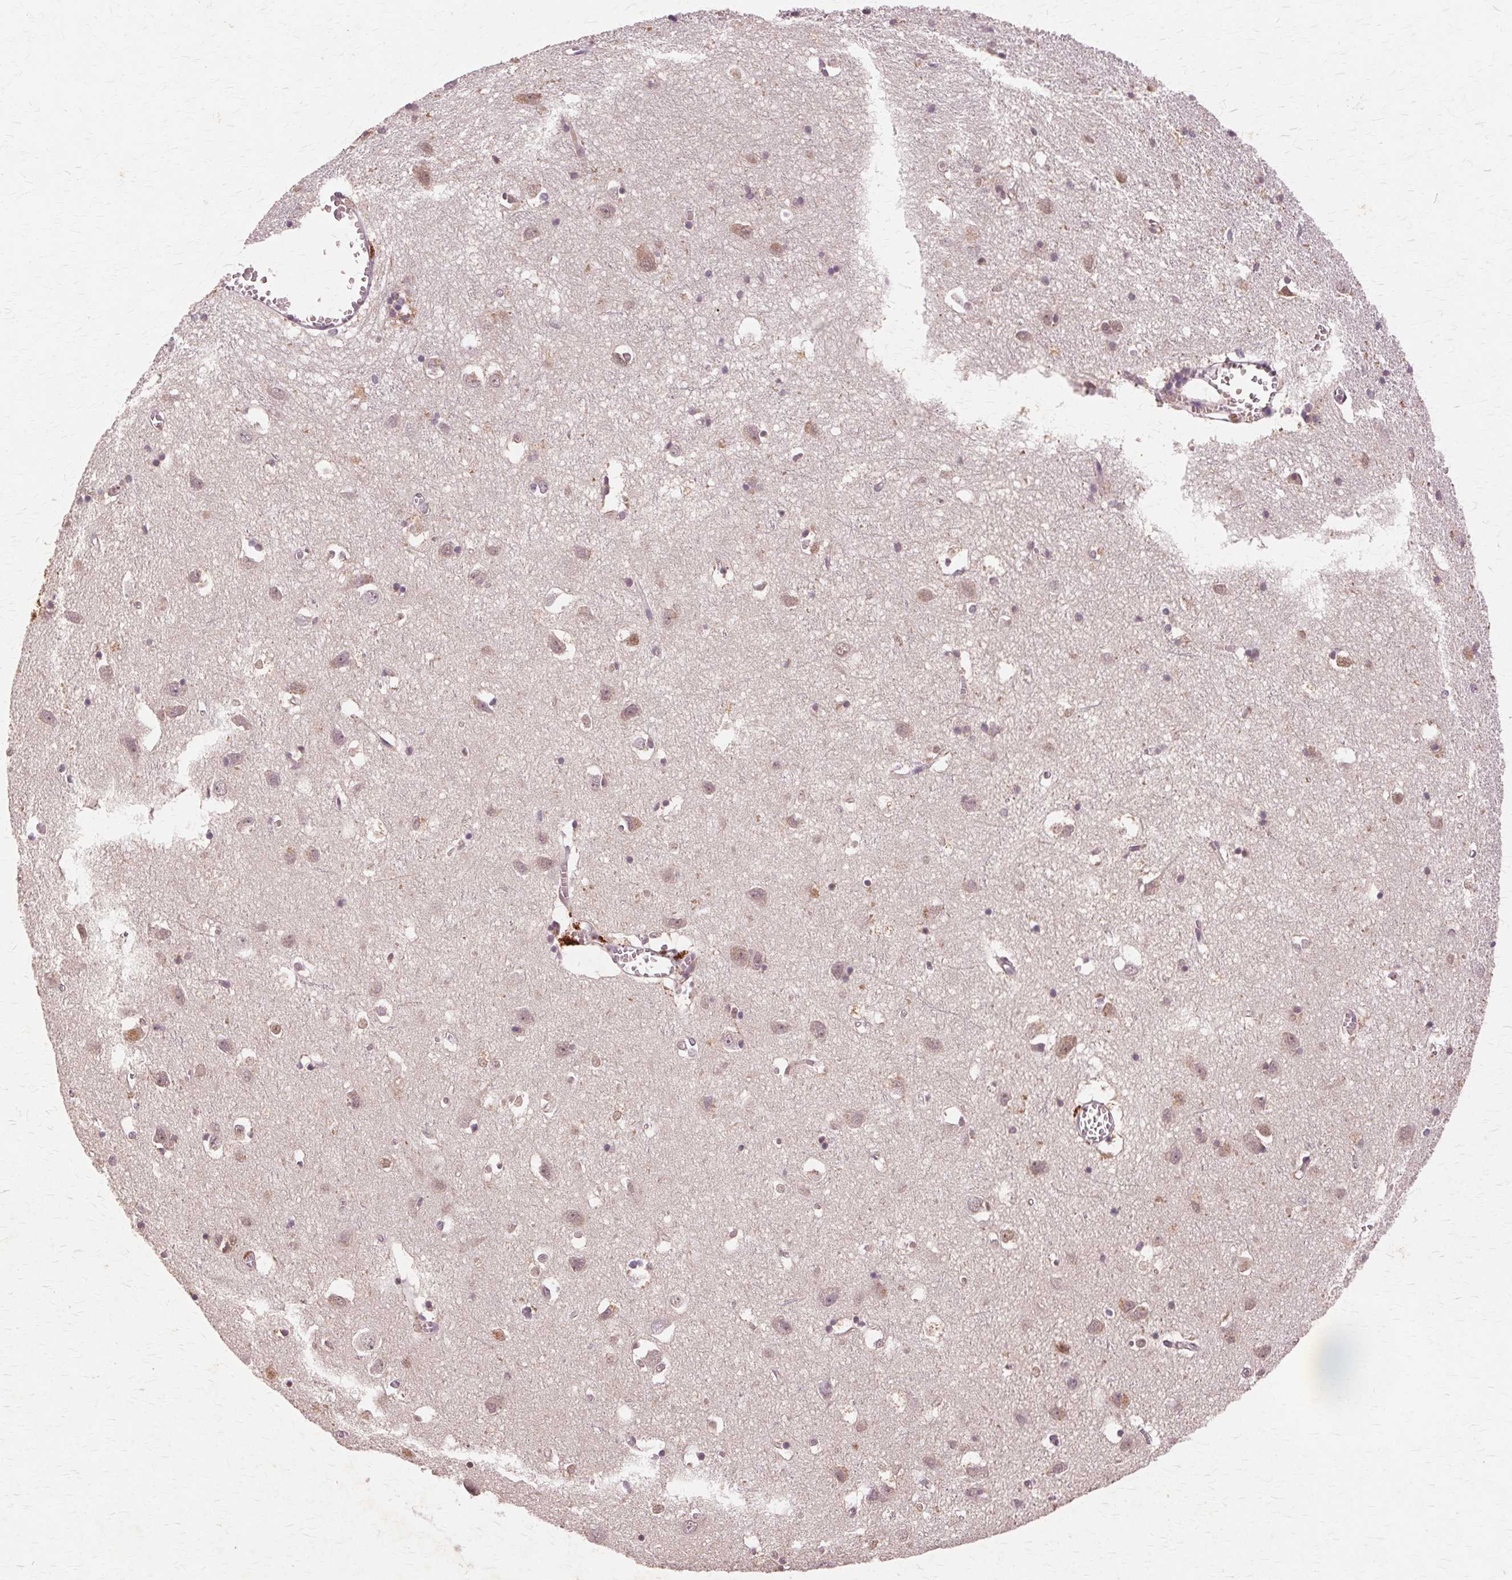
{"staining": {"intensity": "weak", "quantity": ">75%", "location": "nuclear"}, "tissue": "cerebral cortex", "cell_type": "Endothelial cells", "image_type": "normal", "snomed": [{"axis": "morphology", "description": "Normal tissue, NOS"}, {"axis": "topography", "description": "Cerebral cortex"}], "caption": "A low amount of weak nuclear expression is identified in approximately >75% of endothelial cells in benign cerebral cortex.", "gene": "PRMT5", "patient": {"sex": "male", "age": 70}}